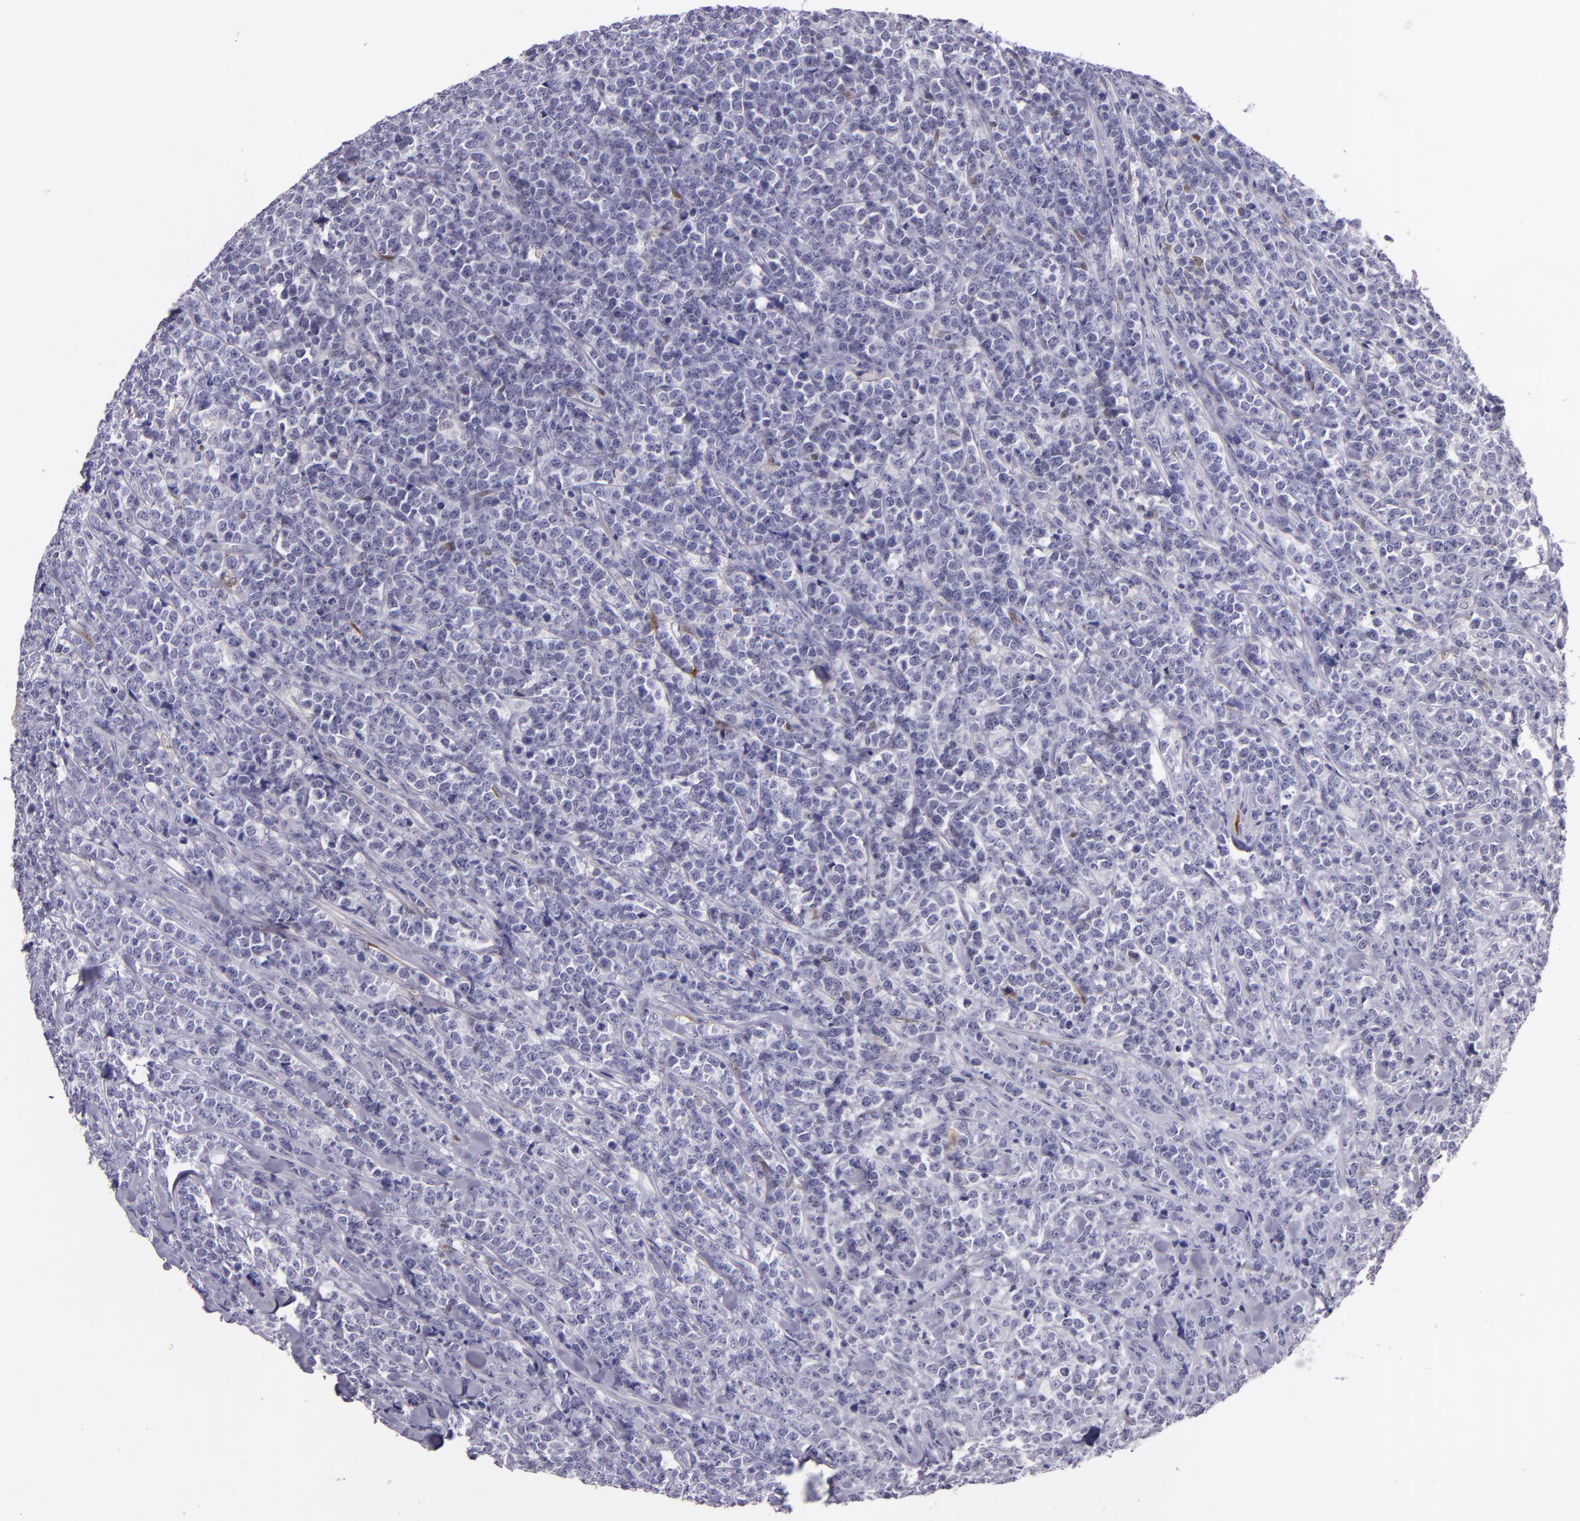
{"staining": {"intensity": "negative", "quantity": "none", "location": "none"}, "tissue": "lymphoma", "cell_type": "Tumor cells", "image_type": "cancer", "snomed": [{"axis": "morphology", "description": "Malignant lymphoma, non-Hodgkin's type, High grade"}, {"axis": "topography", "description": "Small intestine"}, {"axis": "topography", "description": "Colon"}], "caption": "Tumor cells are negative for brown protein staining in lymphoma.", "gene": "MT1A", "patient": {"sex": "male", "age": 8}}